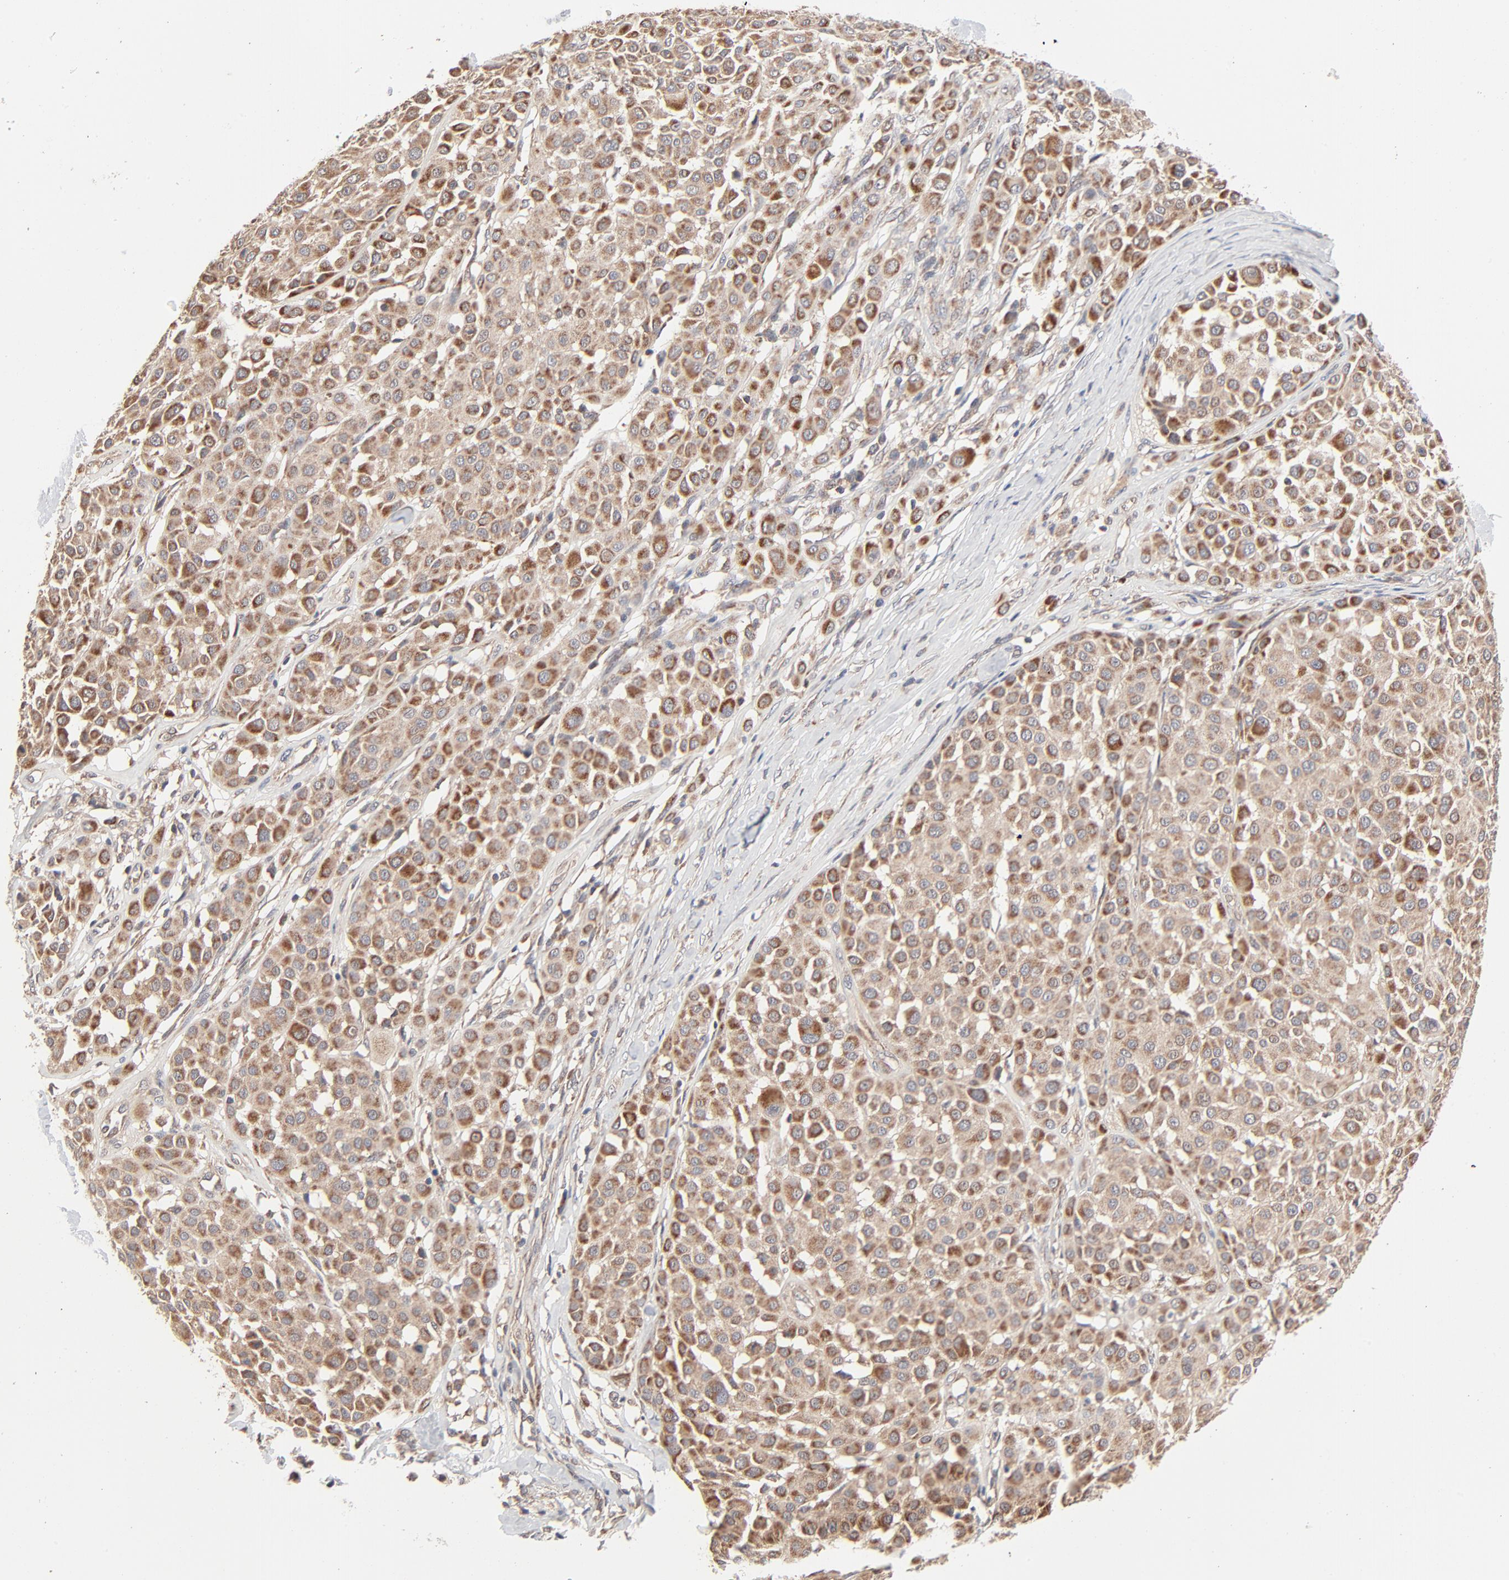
{"staining": {"intensity": "moderate", "quantity": ">75%", "location": "cytoplasmic/membranous"}, "tissue": "melanoma", "cell_type": "Tumor cells", "image_type": "cancer", "snomed": [{"axis": "morphology", "description": "Malignant melanoma, Metastatic site"}, {"axis": "topography", "description": "Soft tissue"}], "caption": "Protein expression analysis of human melanoma reveals moderate cytoplasmic/membranous staining in approximately >75% of tumor cells.", "gene": "ABLIM3", "patient": {"sex": "male", "age": 41}}